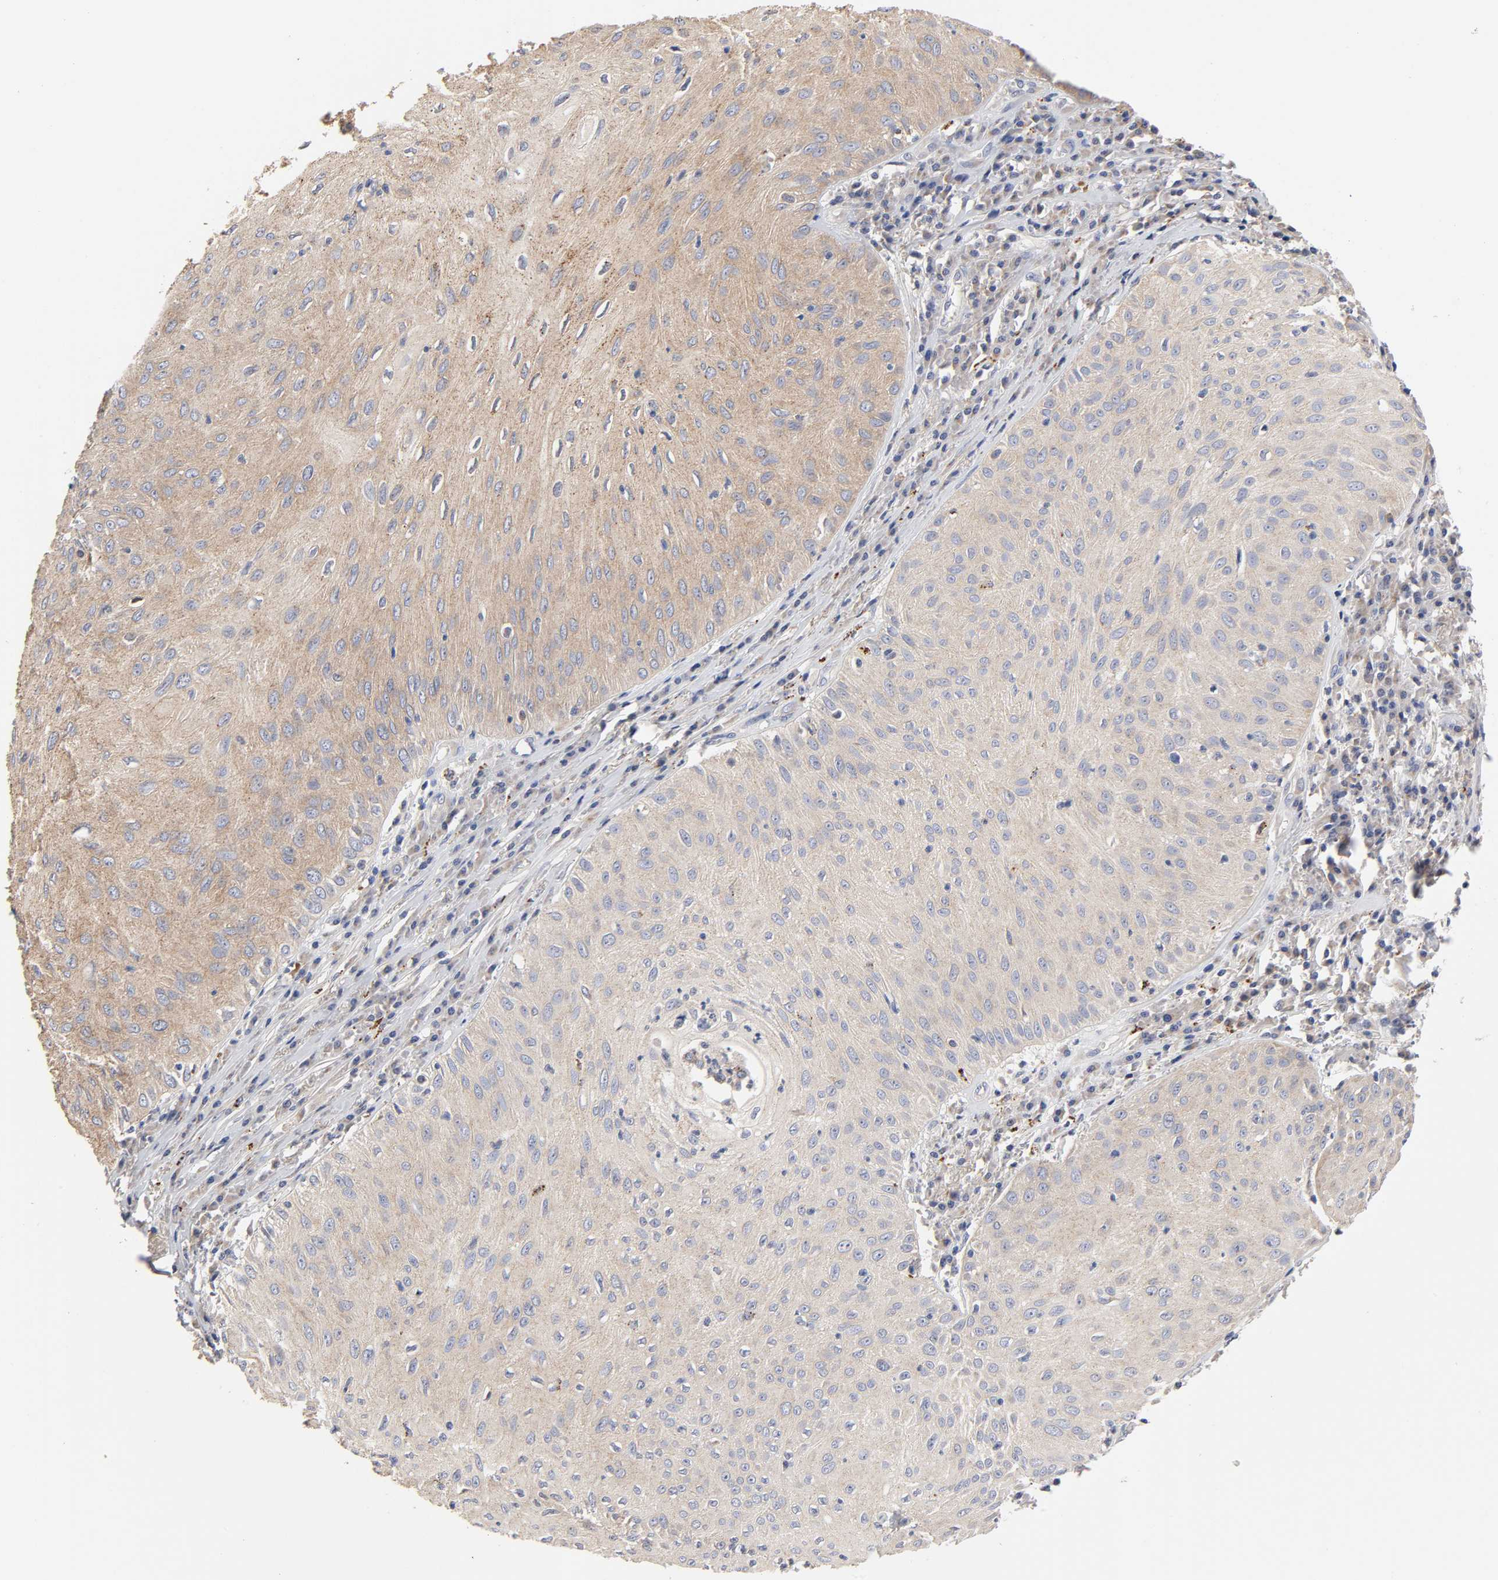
{"staining": {"intensity": "moderate", "quantity": ">75%", "location": "cytoplasmic/membranous"}, "tissue": "skin cancer", "cell_type": "Tumor cells", "image_type": "cancer", "snomed": [{"axis": "morphology", "description": "Squamous cell carcinoma, NOS"}, {"axis": "topography", "description": "Skin"}], "caption": "Approximately >75% of tumor cells in skin cancer display moderate cytoplasmic/membranous protein staining as visualized by brown immunohistochemical staining.", "gene": "C17orf75", "patient": {"sex": "male", "age": 65}}